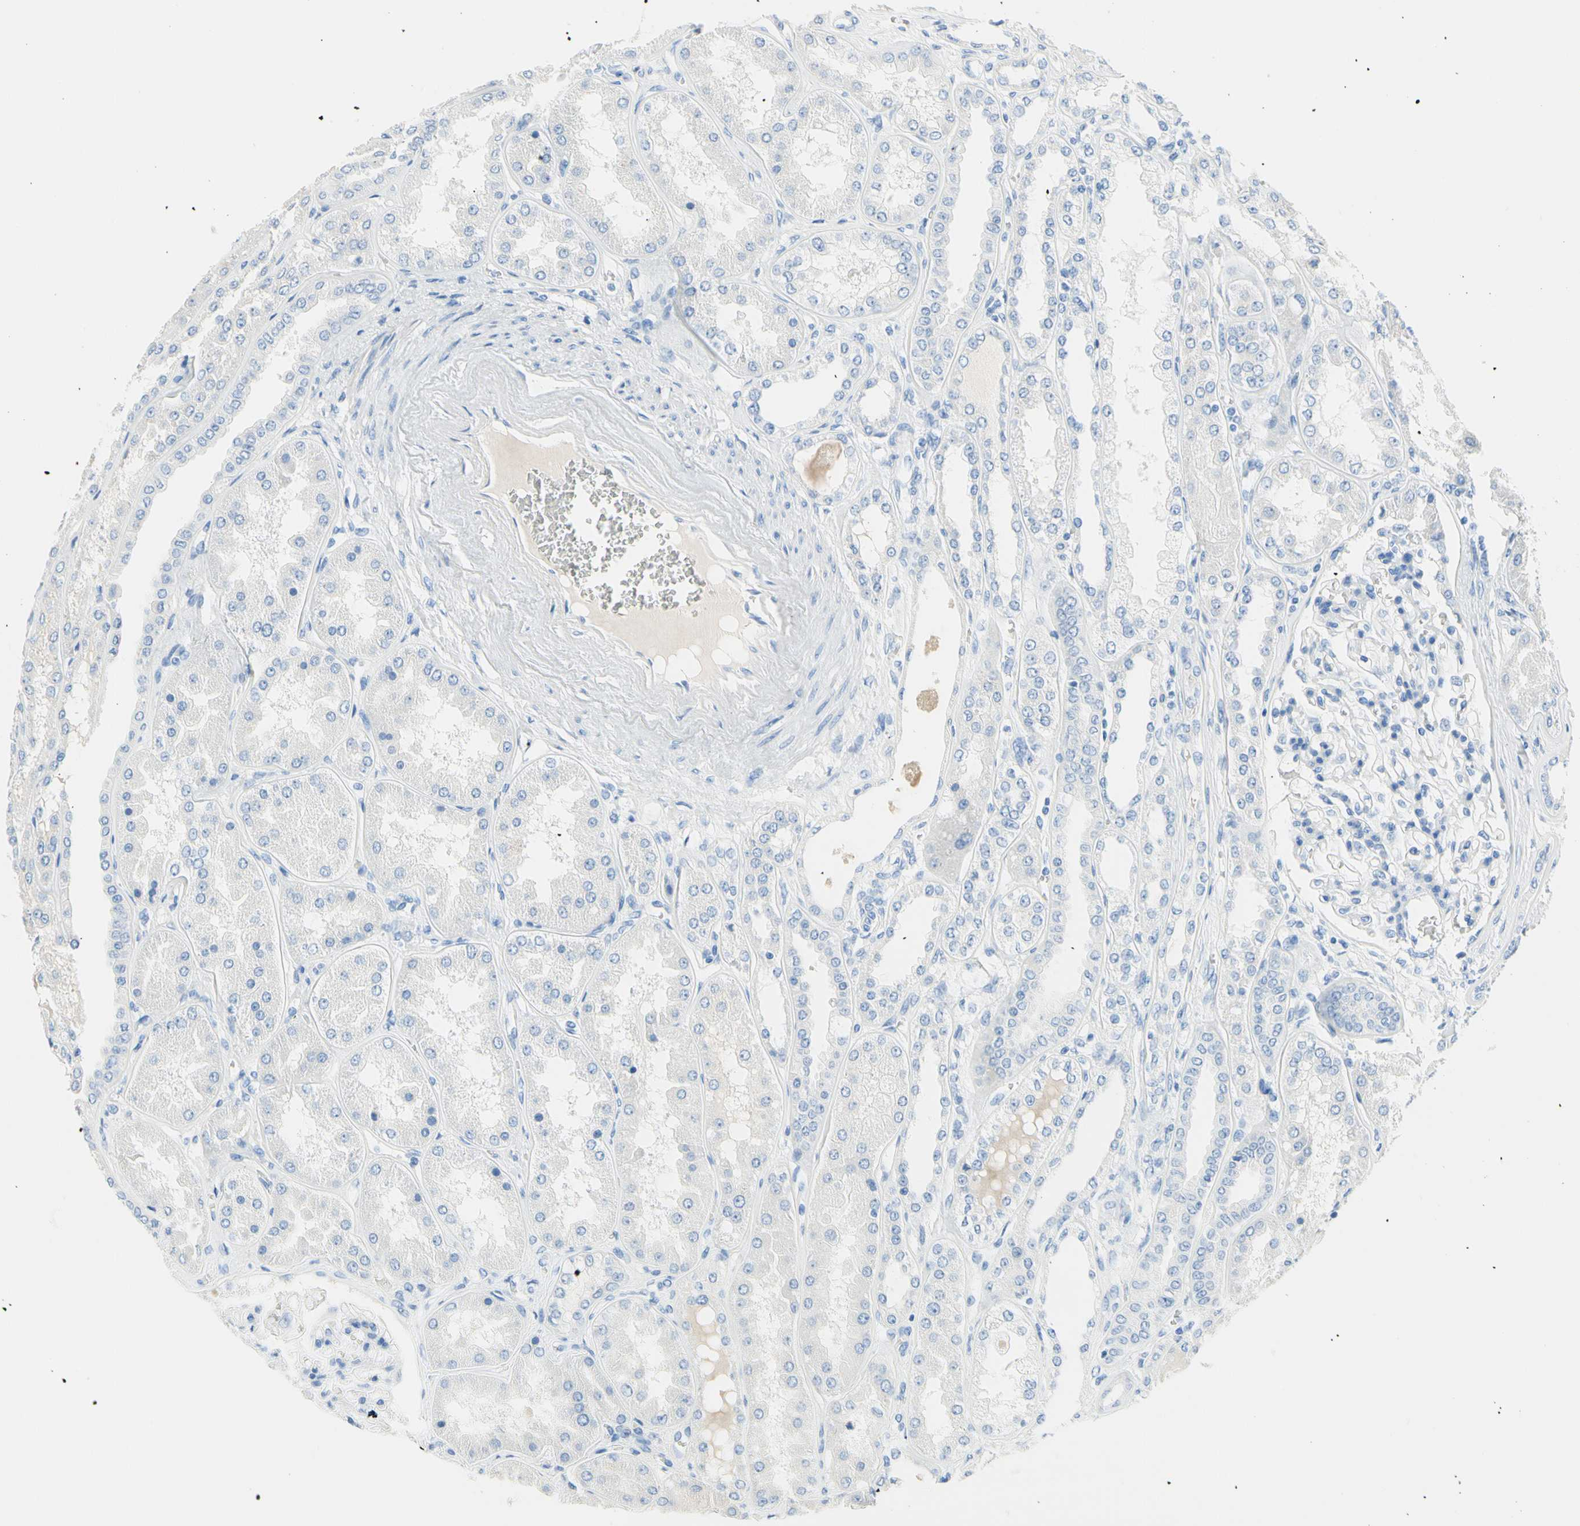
{"staining": {"intensity": "negative", "quantity": "none", "location": "none"}, "tissue": "kidney", "cell_type": "Cells in glomeruli", "image_type": "normal", "snomed": [{"axis": "morphology", "description": "Normal tissue, NOS"}, {"axis": "topography", "description": "Kidney"}], "caption": "IHC of benign human kidney demonstrates no positivity in cells in glomeruli.", "gene": "IL6ST", "patient": {"sex": "female", "age": 56}}